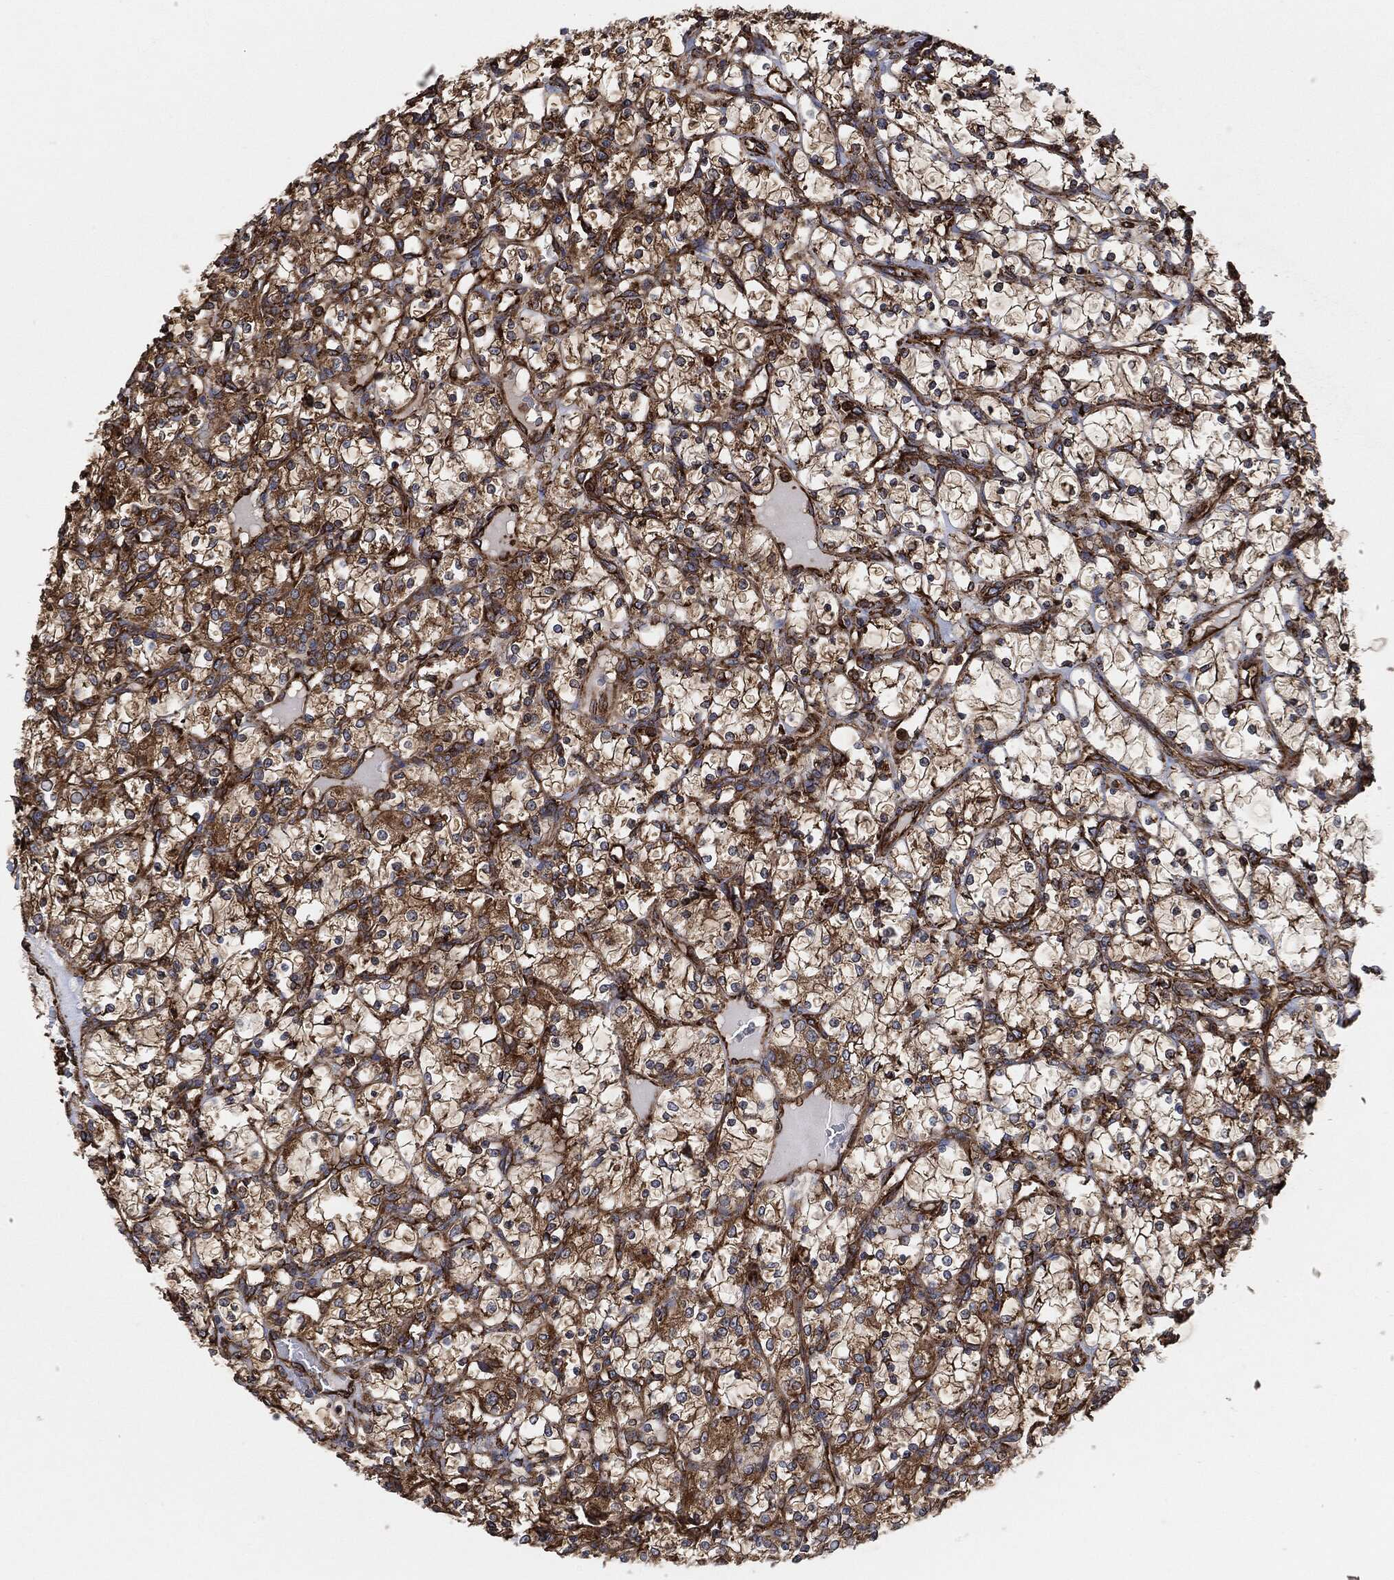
{"staining": {"intensity": "strong", "quantity": ">75%", "location": "cytoplasmic/membranous"}, "tissue": "renal cancer", "cell_type": "Tumor cells", "image_type": "cancer", "snomed": [{"axis": "morphology", "description": "Adenocarcinoma, NOS"}, {"axis": "topography", "description": "Kidney"}], "caption": "This histopathology image shows immunohistochemistry (IHC) staining of renal cancer (adenocarcinoma), with high strong cytoplasmic/membranous staining in about >75% of tumor cells.", "gene": "AMFR", "patient": {"sex": "female", "age": 69}}